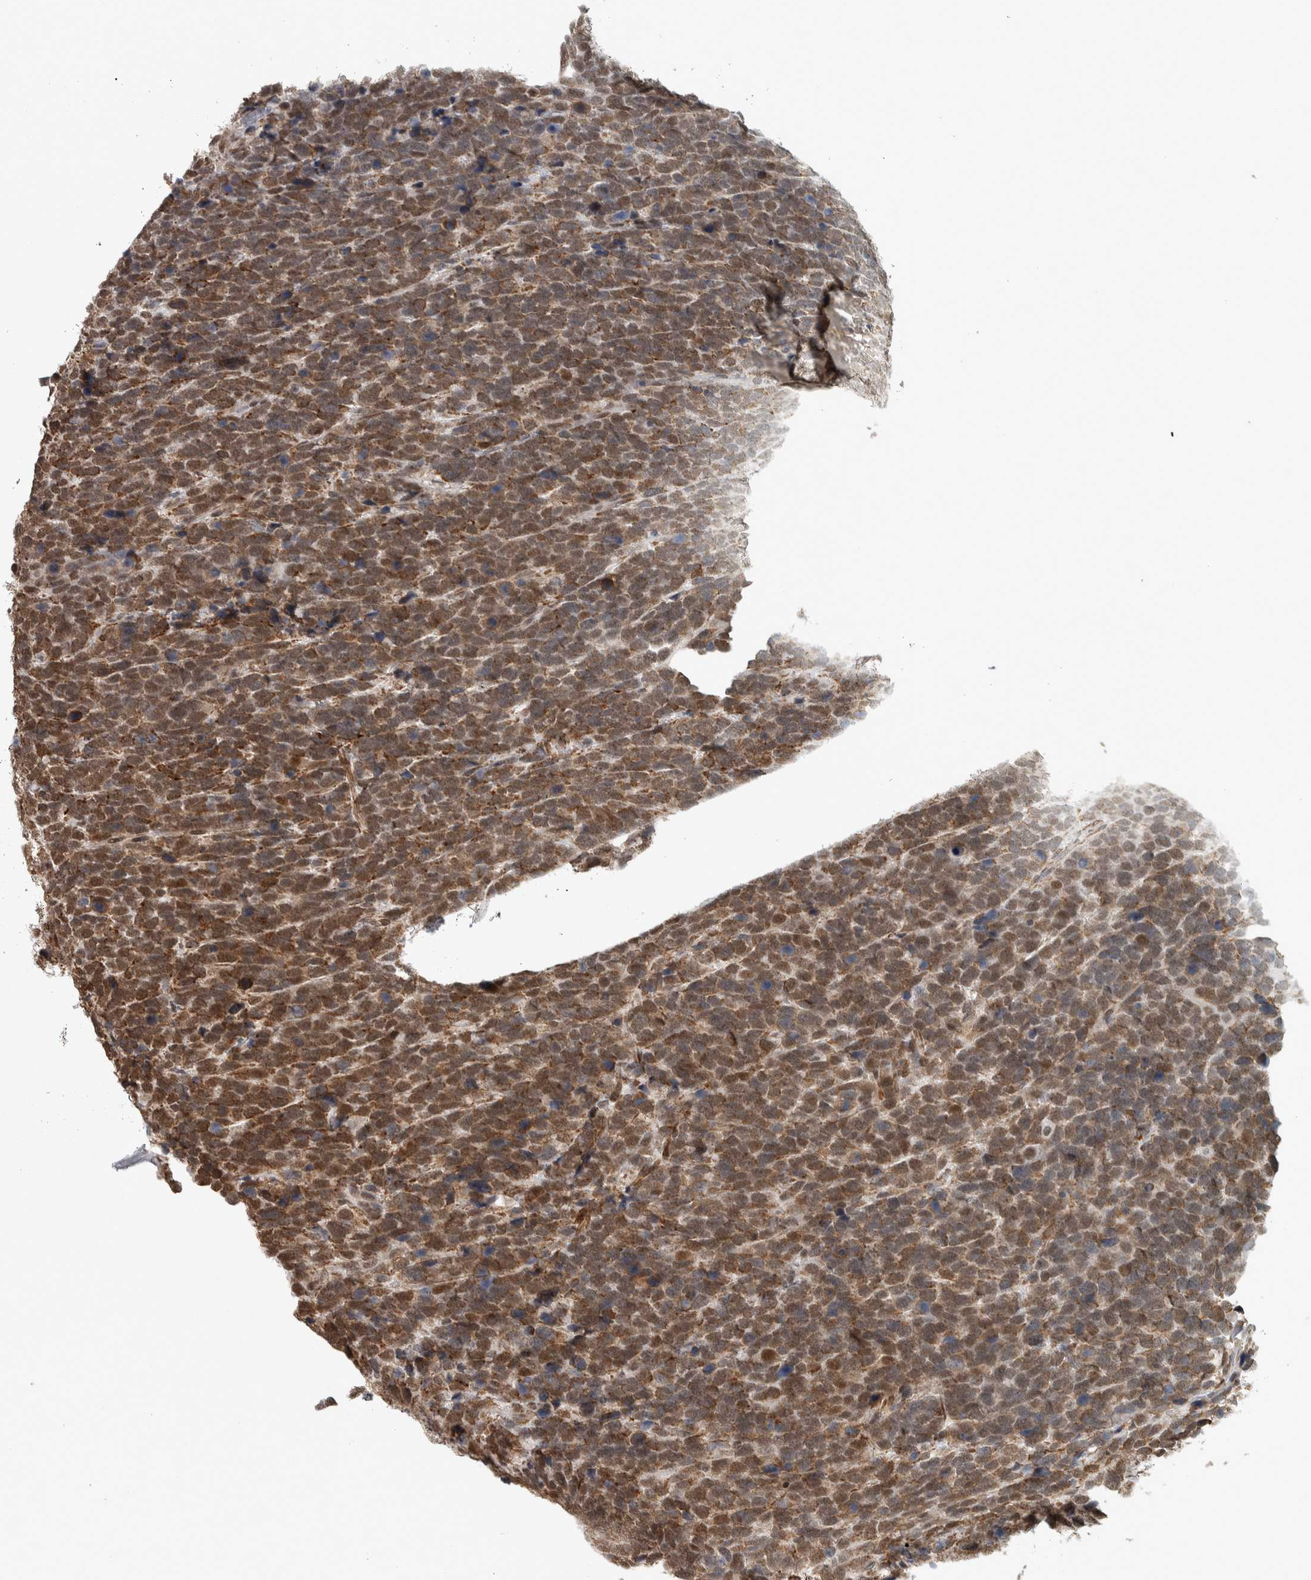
{"staining": {"intensity": "moderate", "quantity": ">75%", "location": "cytoplasmic/membranous,nuclear"}, "tissue": "urothelial cancer", "cell_type": "Tumor cells", "image_type": "cancer", "snomed": [{"axis": "morphology", "description": "Urothelial carcinoma, High grade"}, {"axis": "topography", "description": "Urinary bladder"}], "caption": "Urothelial carcinoma (high-grade) was stained to show a protein in brown. There is medium levels of moderate cytoplasmic/membranous and nuclear positivity in approximately >75% of tumor cells.", "gene": "DDX42", "patient": {"sex": "female", "age": 82}}